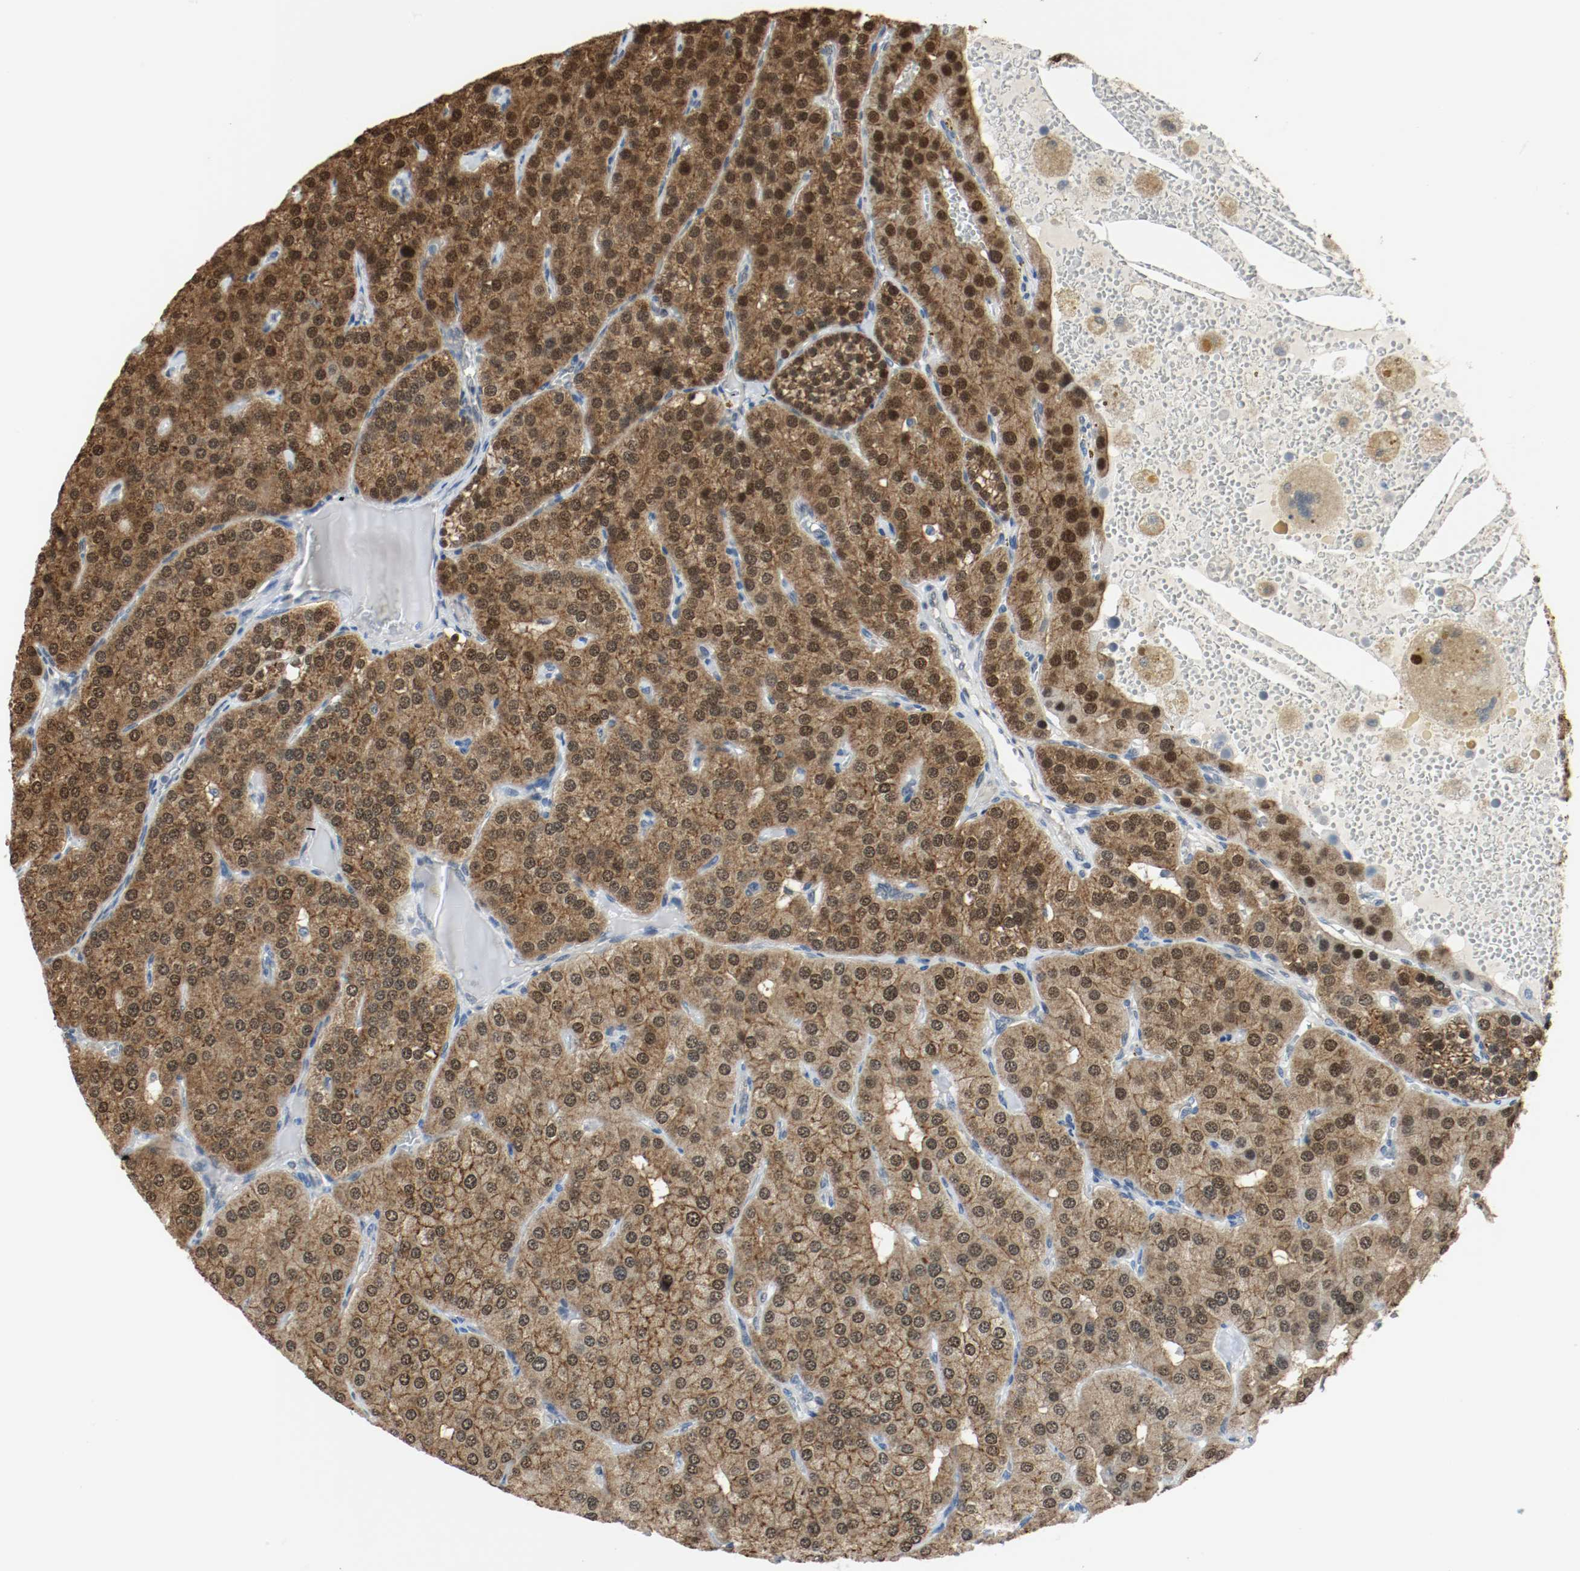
{"staining": {"intensity": "moderate", "quantity": ">75%", "location": "cytoplasmic/membranous,nuclear"}, "tissue": "parathyroid gland", "cell_type": "Glandular cells", "image_type": "normal", "snomed": [{"axis": "morphology", "description": "Normal tissue, NOS"}, {"axis": "morphology", "description": "Adenoma, NOS"}, {"axis": "topography", "description": "Parathyroid gland"}], "caption": "This histopathology image displays IHC staining of benign parathyroid gland, with medium moderate cytoplasmic/membranous,nuclear positivity in about >75% of glandular cells.", "gene": "PPME1", "patient": {"sex": "female", "age": 86}}